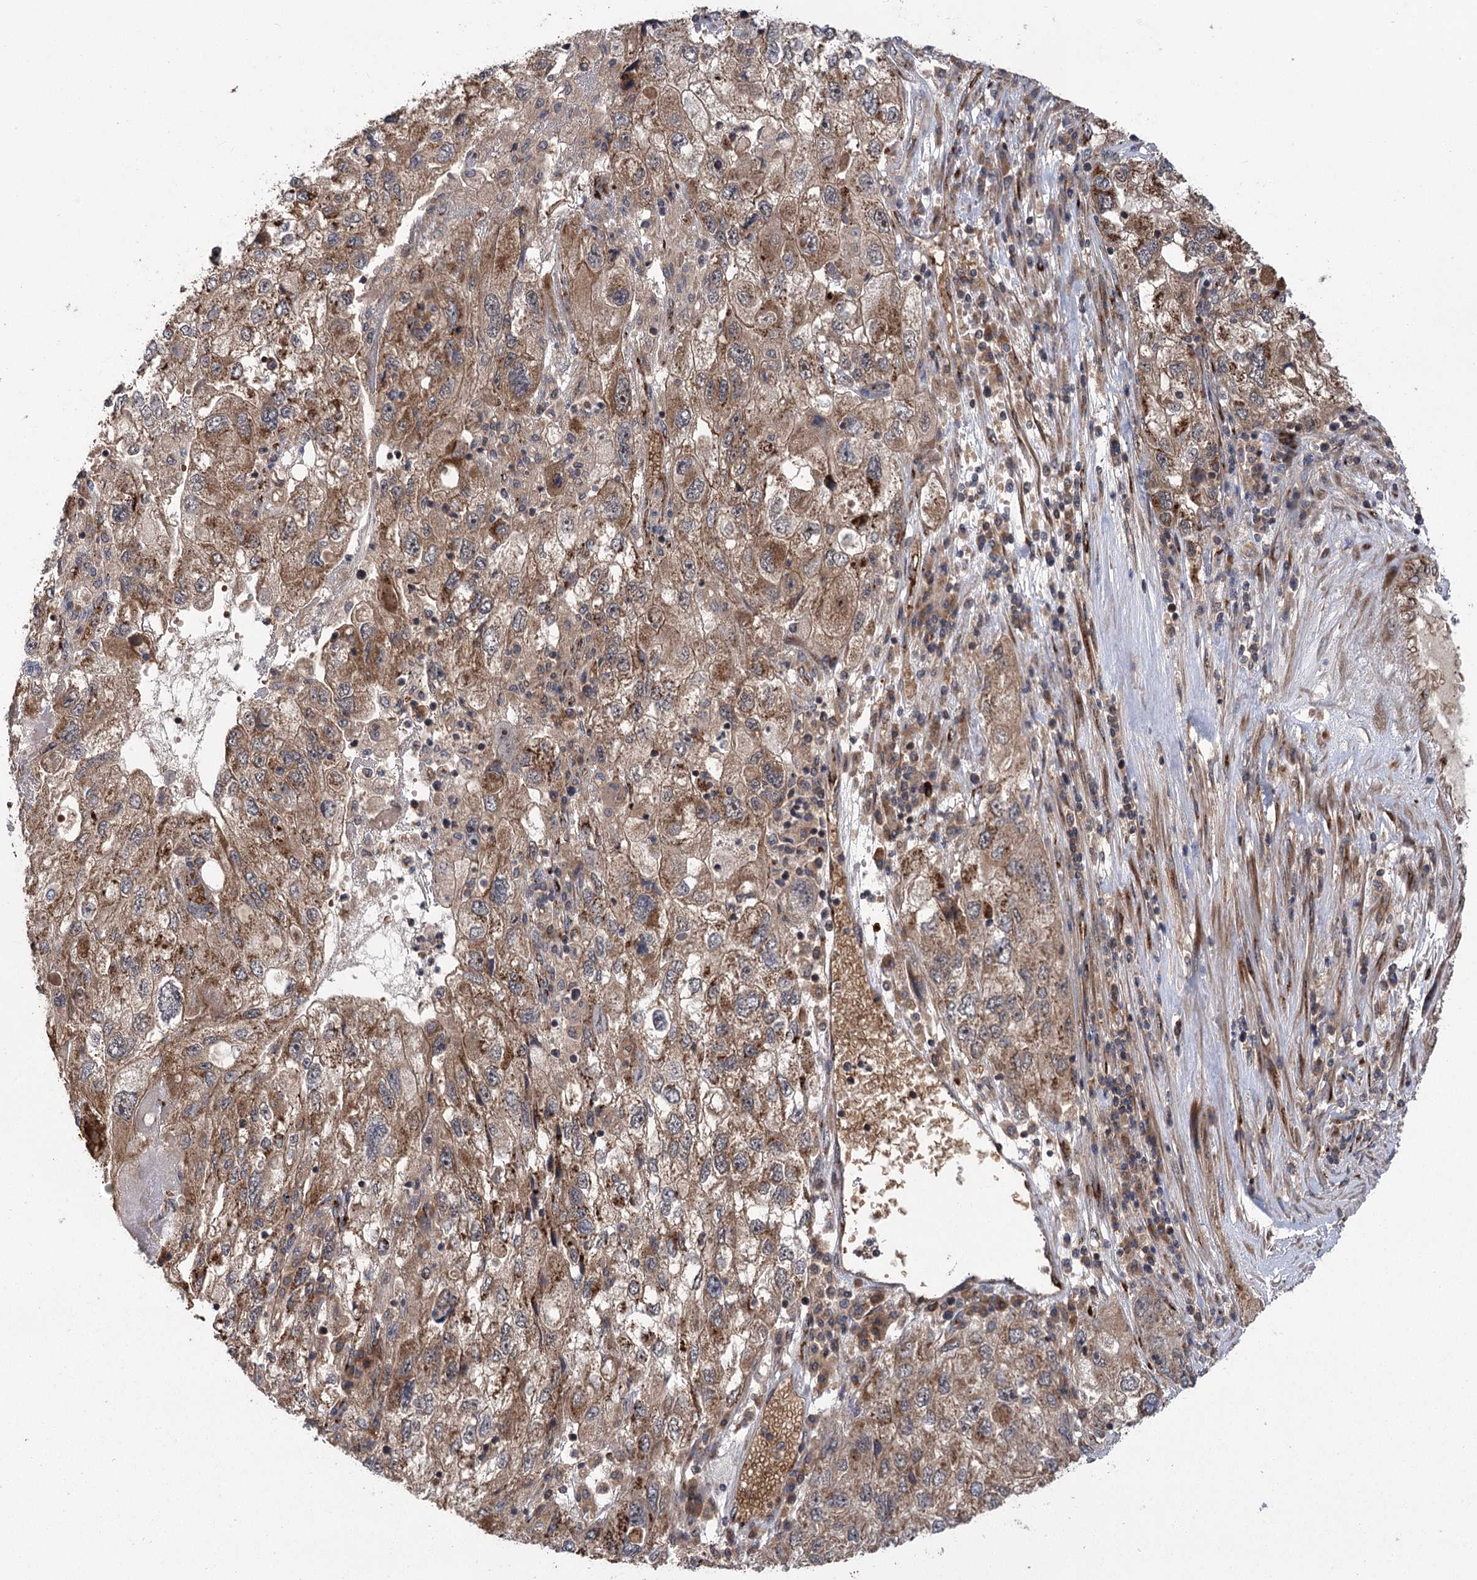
{"staining": {"intensity": "moderate", "quantity": ">75%", "location": "cytoplasmic/membranous"}, "tissue": "endometrial cancer", "cell_type": "Tumor cells", "image_type": "cancer", "snomed": [{"axis": "morphology", "description": "Adenocarcinoma, NOS"}, {"axis": "topography", "description": "Endometrium"}], "caption": "Adenocarcinoma (endometrial) was stained to show a protein in brown. There is medium levels of moderate cytoplasmic/membranous staining in about >75% of tumor cells.", "gene": "CARD19", "patient": {"sex": "female", "age": 49}}